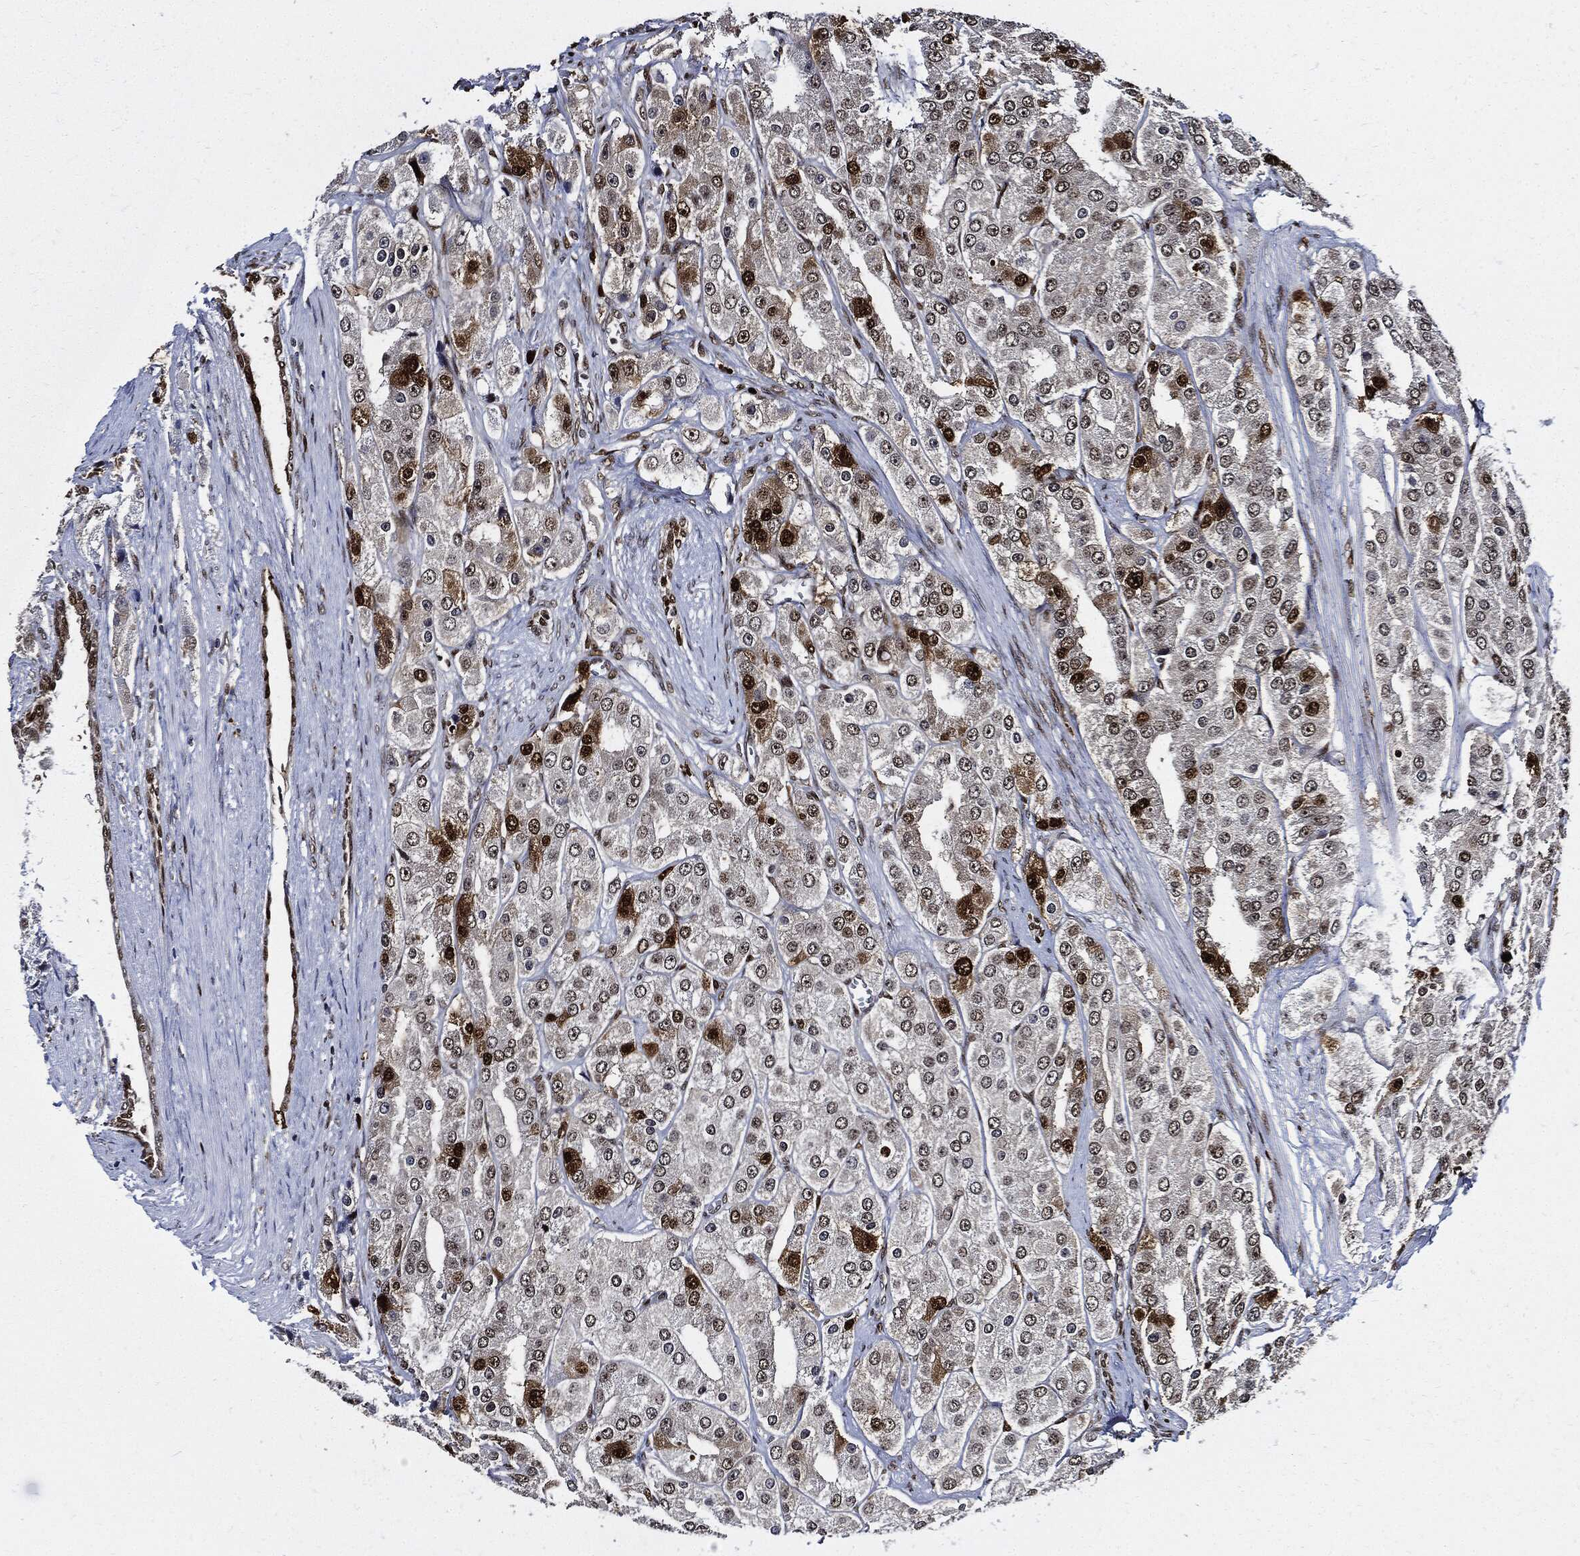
{"staining": {"intensity": "strong", "quantity": "<25%", "location": "cytoplasmic/membranous,nuclear"}, "tissue": "prostate cancer", "cell_type": "Tumor cells", "image_type": "cancer", "snomed": [{"axis": "morphology", "description": "Adenocarcinoma, Low grade"}, {"axis": "topography", "description": "Prostate"}], "caption": "Immunohistochemical staining of human adenocarcinoma (low-grade) (prostate) displays strong cytoplasmic/membranous and nuclear protein staining in approximately <25% of tumor cells. The staining was performed using DAB to visualize the protein expression in brown, while the nuclei were stained in blue with hematoxylin (Magnification: 20x).", "gene": "PCNA", "patient": {"sex": "male", "age": 69}}